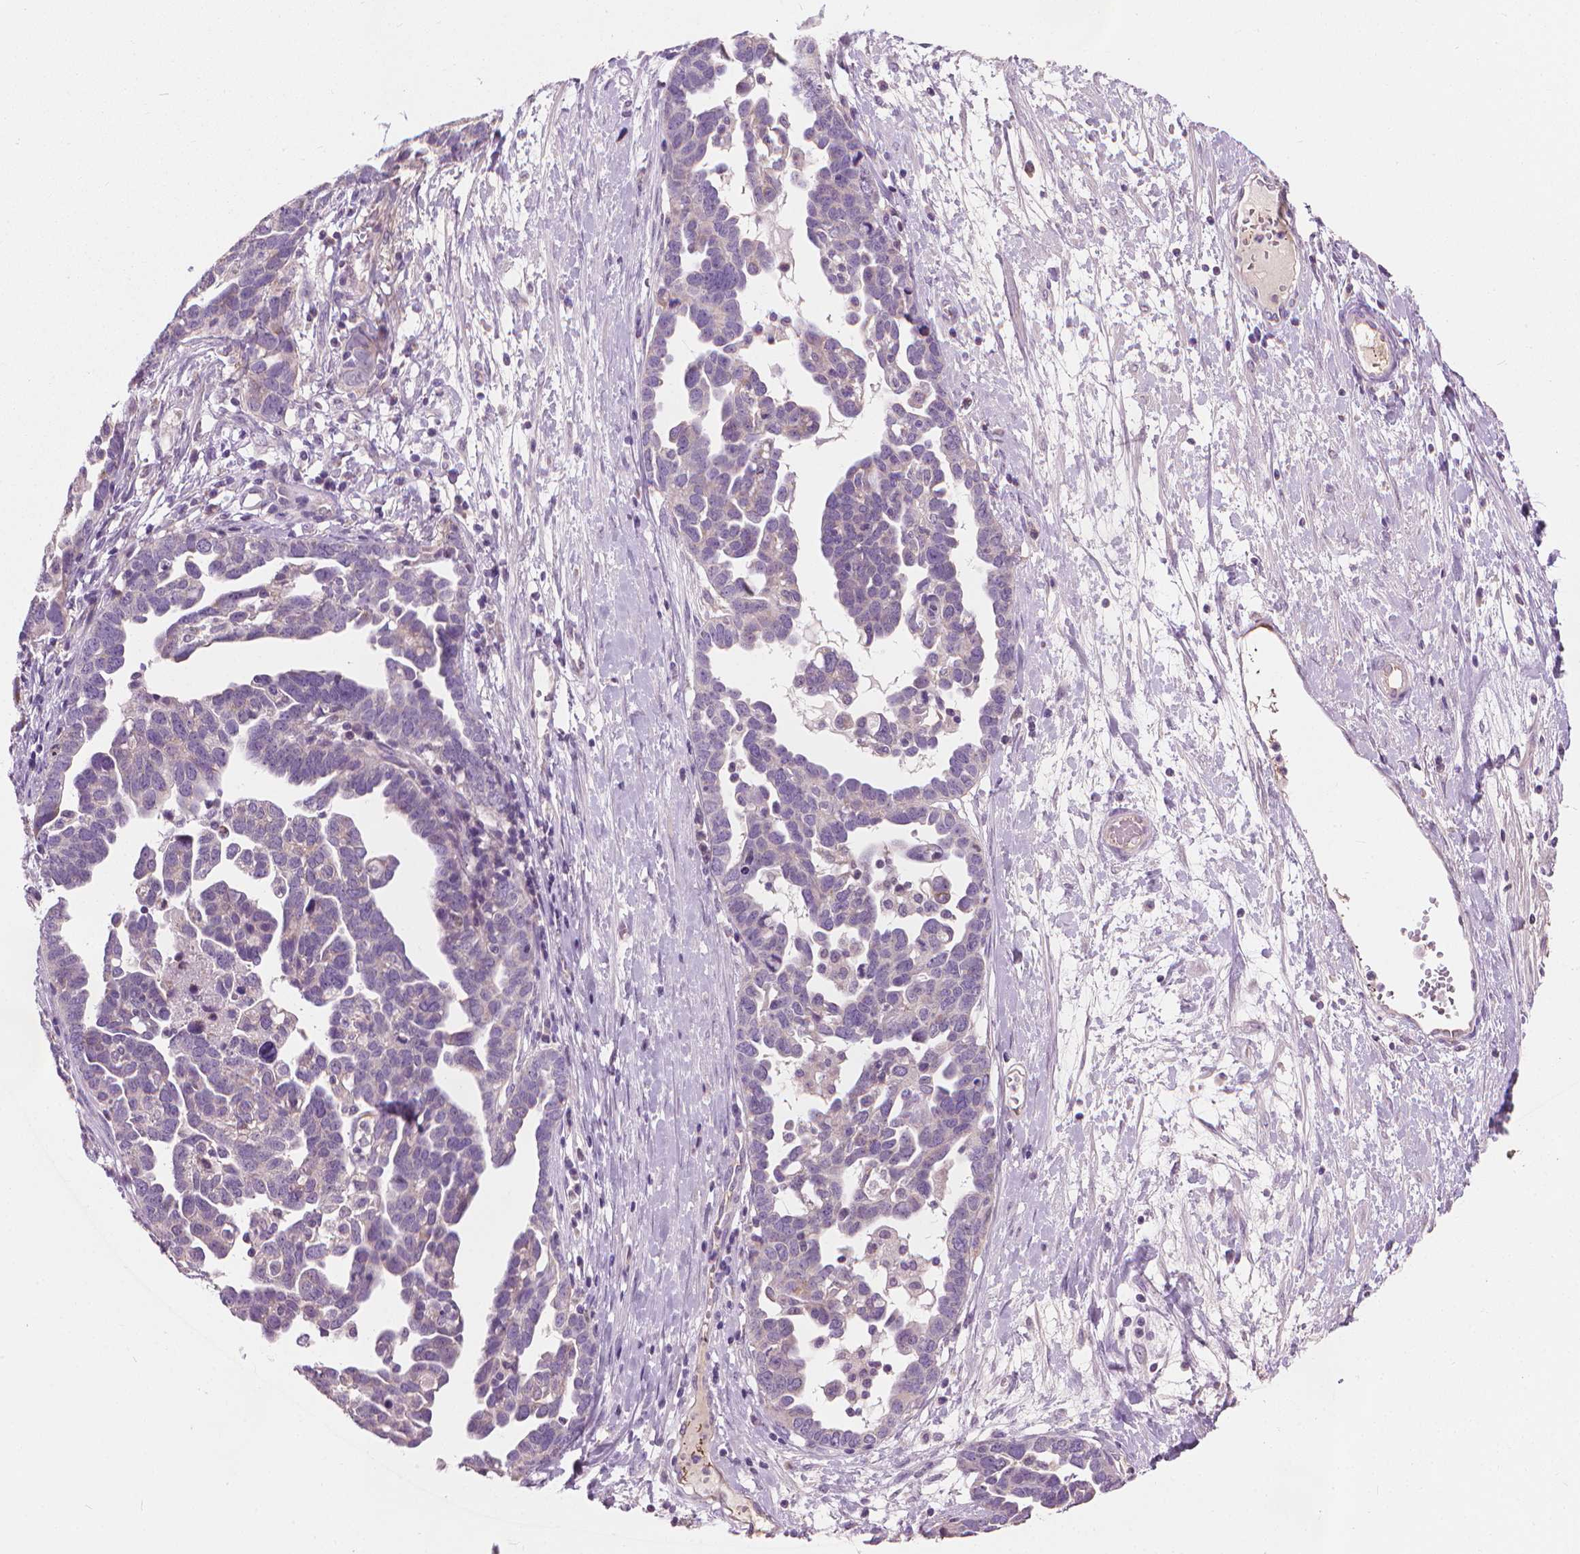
{"staining": {"intensity": "negative", "quantity": "none", "location": "none"}, "tissue": "ovarian cancer", "cell_type": "Tumor cells", "image_type": "cancer", "snomed": [{"axis": "morphology", "description": "Cystadenocarcinoma, serous, NOS"}, {"axis": "topography", "description": "Ovary"}], "caption": "High magnification brightfield microscopy of serous cystadenocarcinoma (ovarian) stained with DAB (3,3'-diaminobenzidine) (brown) and counterstained with hematoxylin (blue): tumor cells show no significant staining.", "gene": "CFAP126", "patient": {"sex": "female", "age": 54}}